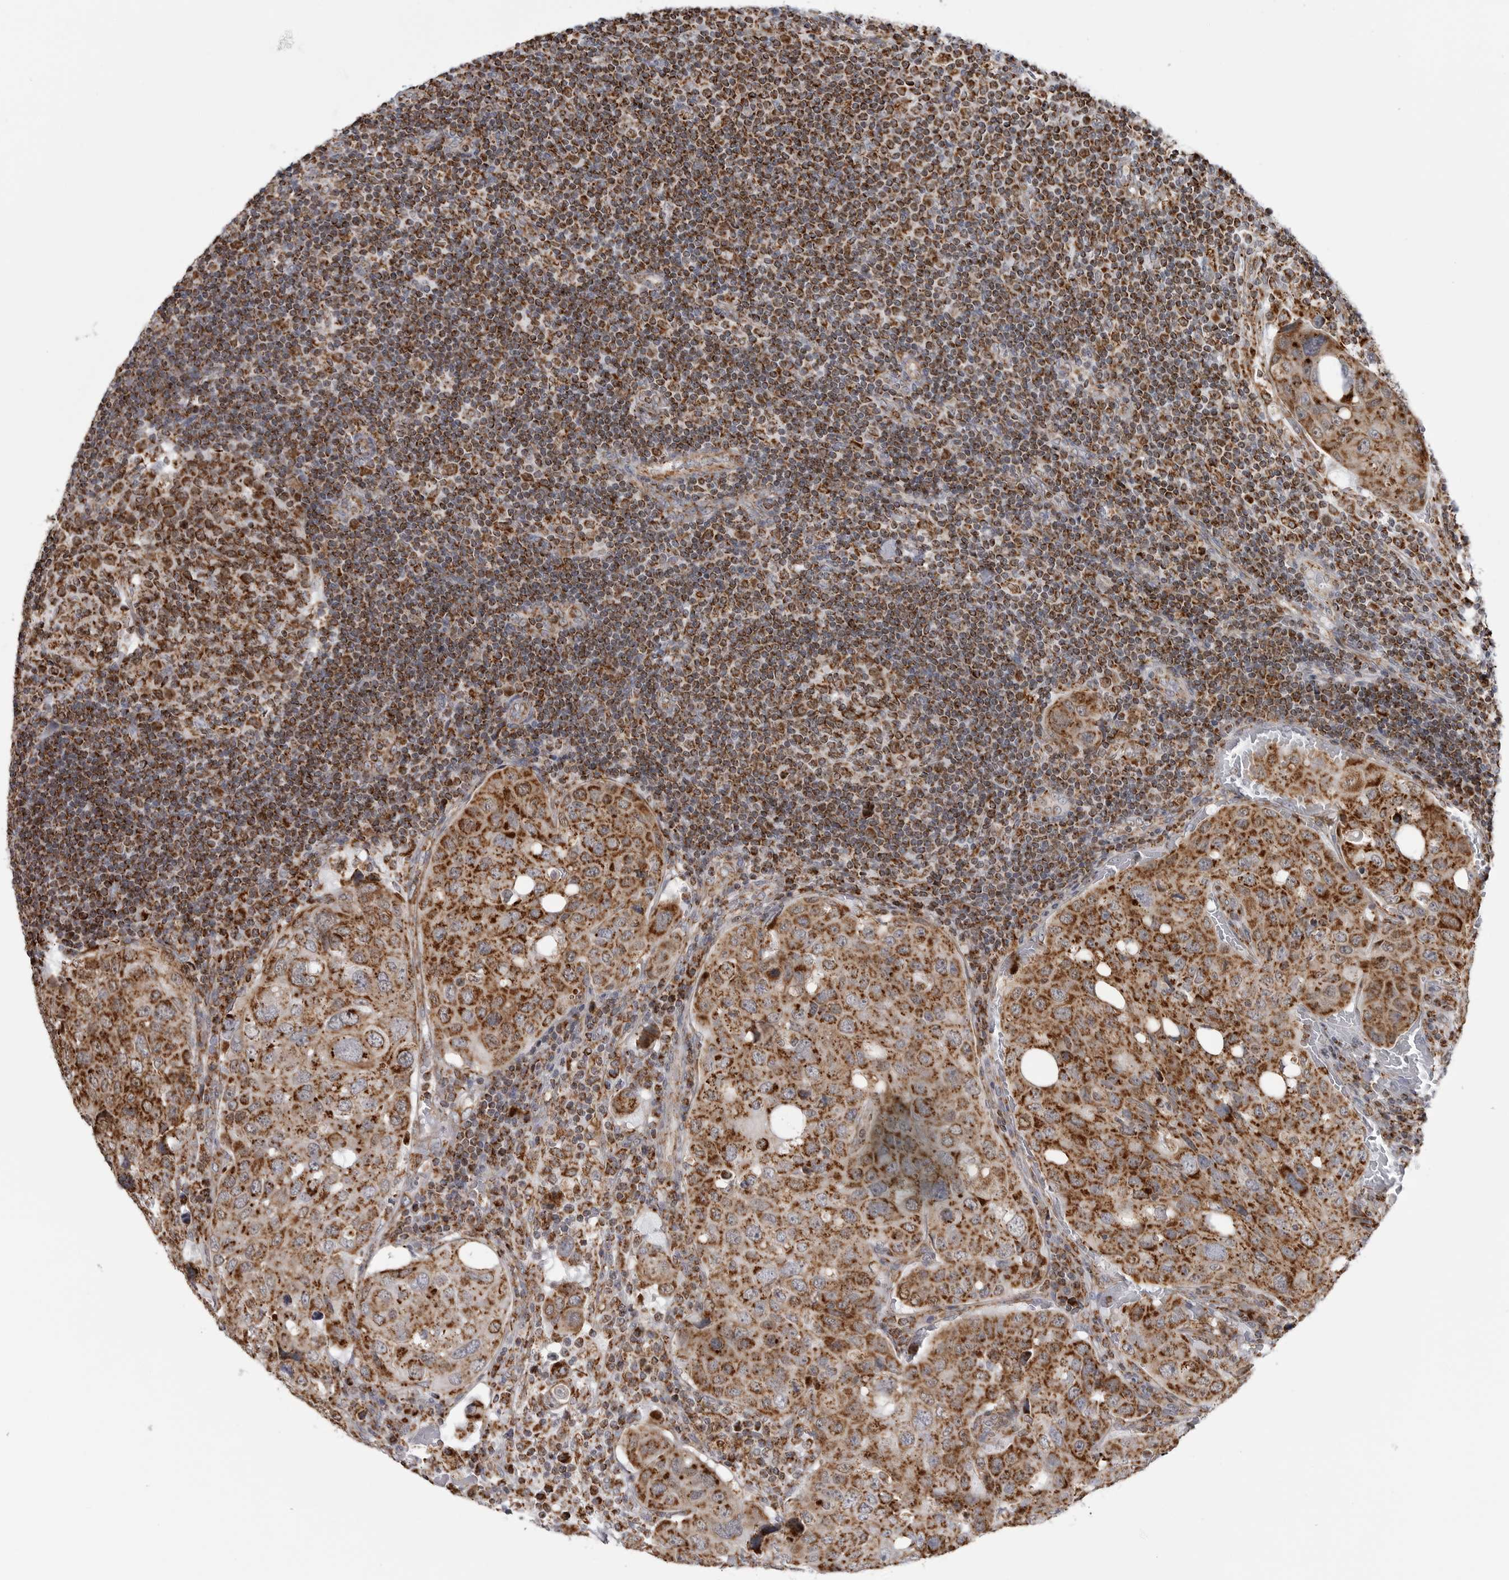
{"staining": {"intensity": "strong", "quantity": ">75%", "location": "cytoplasmic/membranous"}, "tissue": "urothelial cancer", "cell_type": "Tumor cells", "image_type": "cancer", "snomed": [{"axis": "morphology", "description": "Urothelial carcinoma, High grade"}, {"axis": "topography", "description": "Lymph node"}, {"axis": "topography", "description": "Urinary bladder"}], "caption": "An image showing strong cytoplasmic/membranous expression in approximately >75% of tumor cells in high-grade urothelial carcinoma, as visualized by brown immunohistochemical staining.", "gene": "COX5A", "patient": {"sex": "male", "age": 51}}